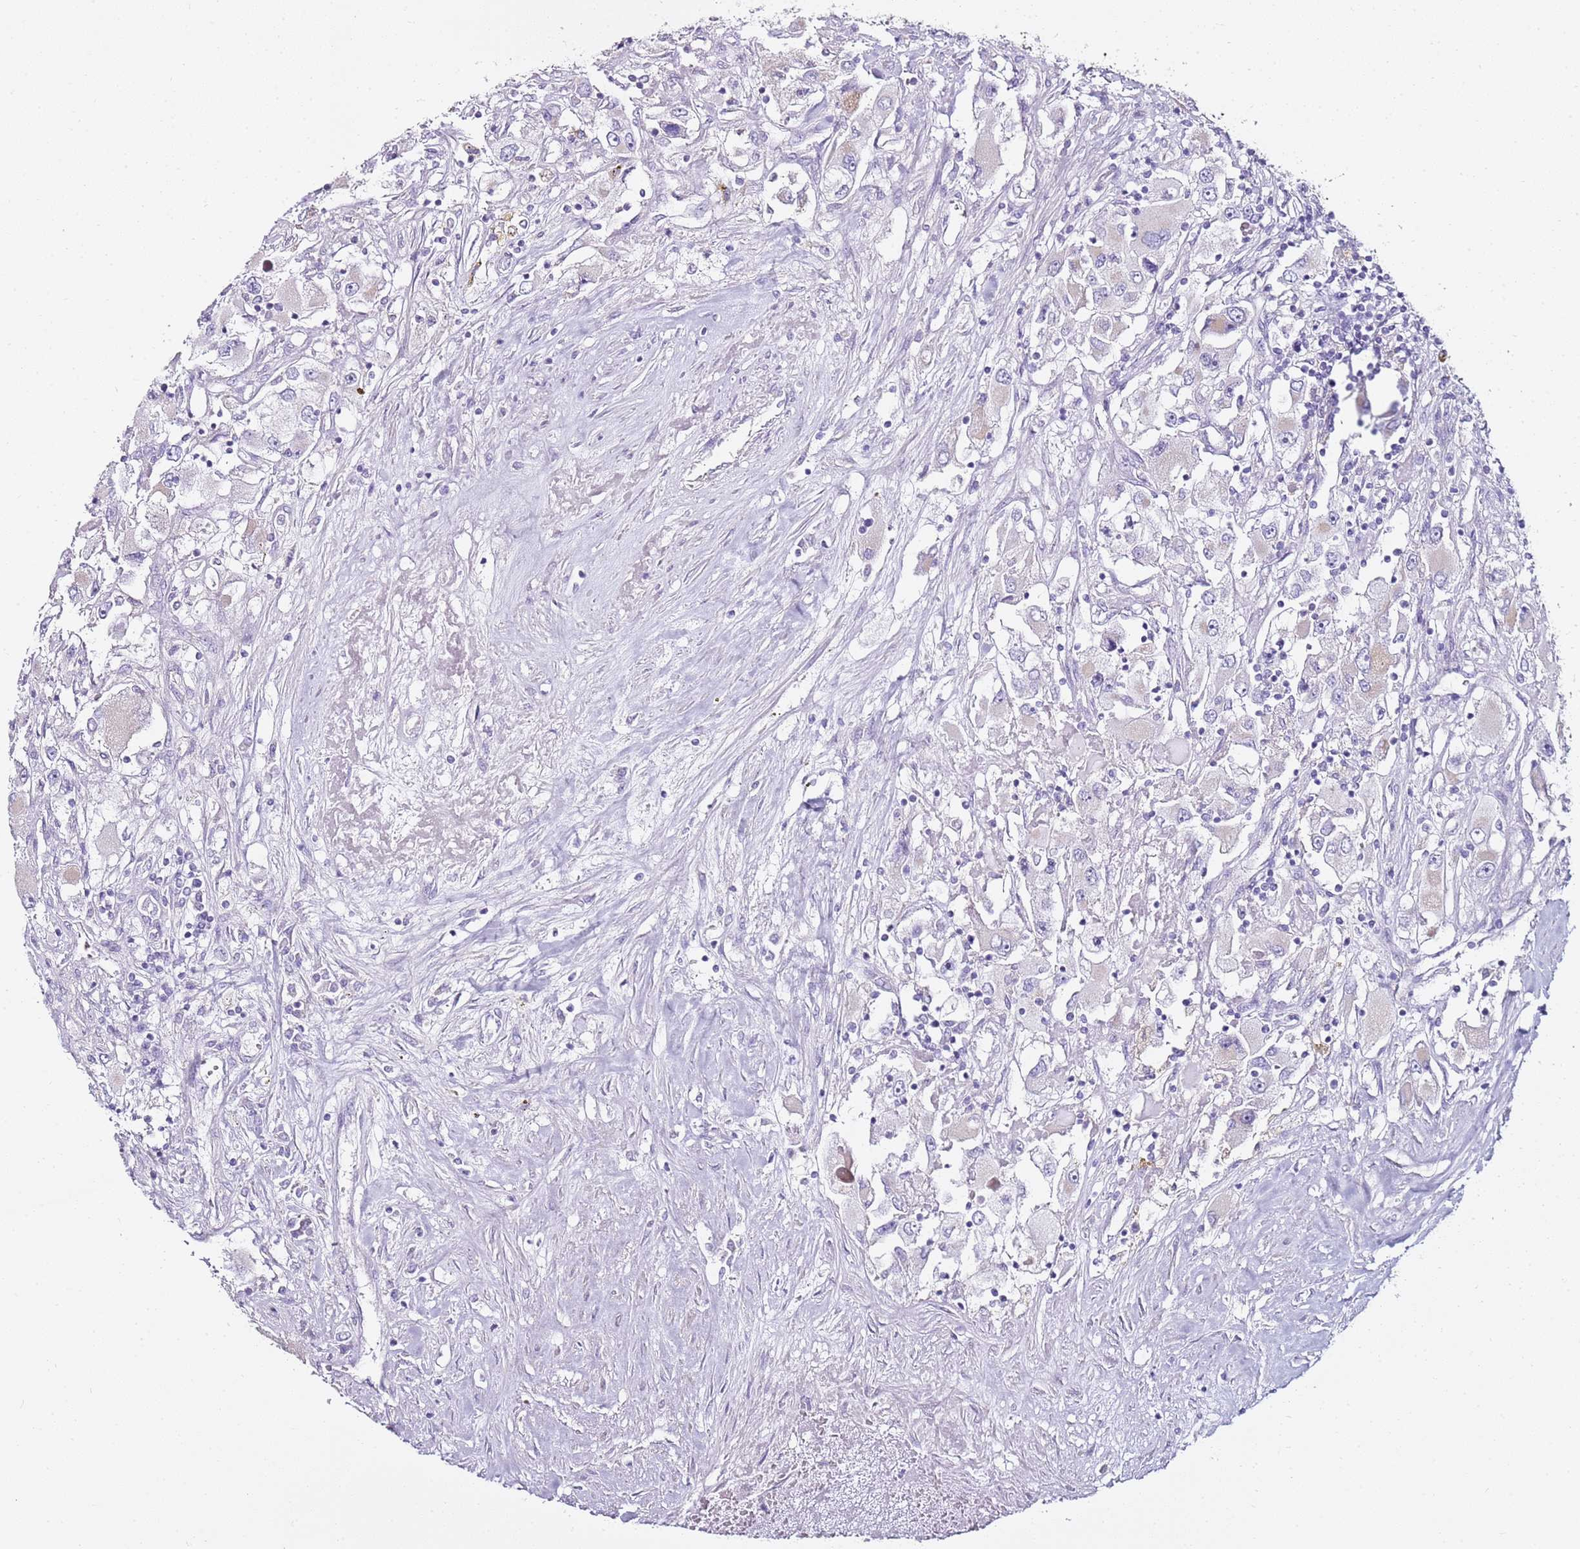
{"staining": {"intensity": "negative", "quantity": "none", "location": "none"}, "tissue": "renal cancer", "cell_type": "Tumor cells", "image_type": "cancer", "snomed": [{"axis": "morphology", "description": "Adenocarcinoma, NOS"}, {"axis": "topography", "description": "Kidney"}], "caption": "DAB (3,3'-diaminobenzidine) immunohistochemical staining of renal cancer (adenocarcinoma) reveals no significant positivity in tumor cells.", "gene": "MYBPC3", "patient": {"sex": "female", "age": 52}}